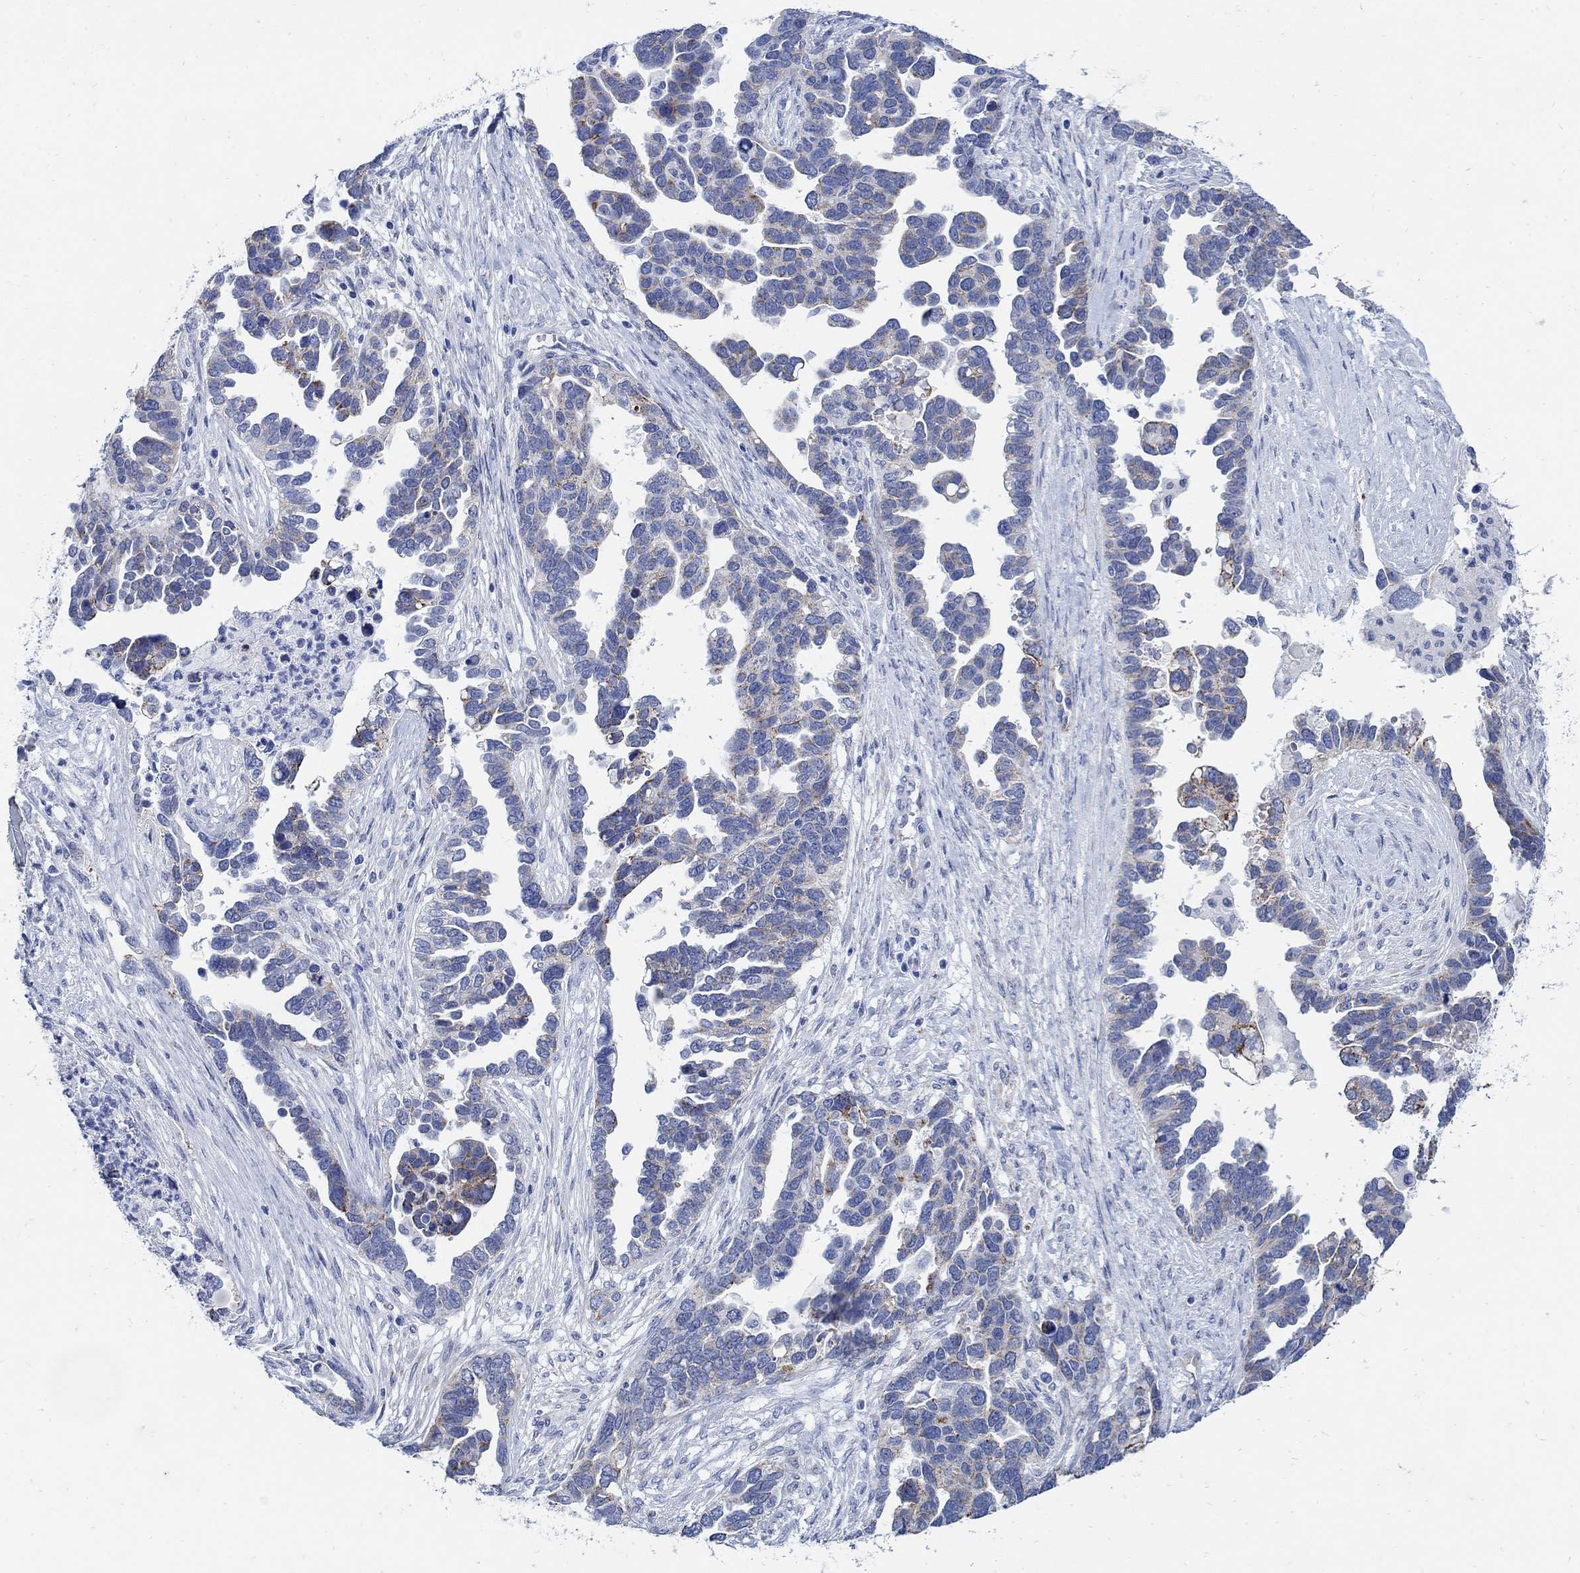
{"staining": {"intensity": "moderate", "quantity": "<25%", "location": "cytoplasmic/membranous"}, "tissue": "ovarian cancer", "cell_type": "Tumor cells", "image_type": "cancer", "snomed": [{"axis": "morphology", "description": "Cystadenocarcinoma, serous, NOS"}, {"axis": "topography", "description": "Ovary"}], "caption": "Human ovarian cancer stained with a brown dye exhibits moderate cytoplasmic/membranous positive expression in approximately <25% of tumor cells.", "gene": "ZDHHC14", "patient": {"sex": "female", "age": 54}}